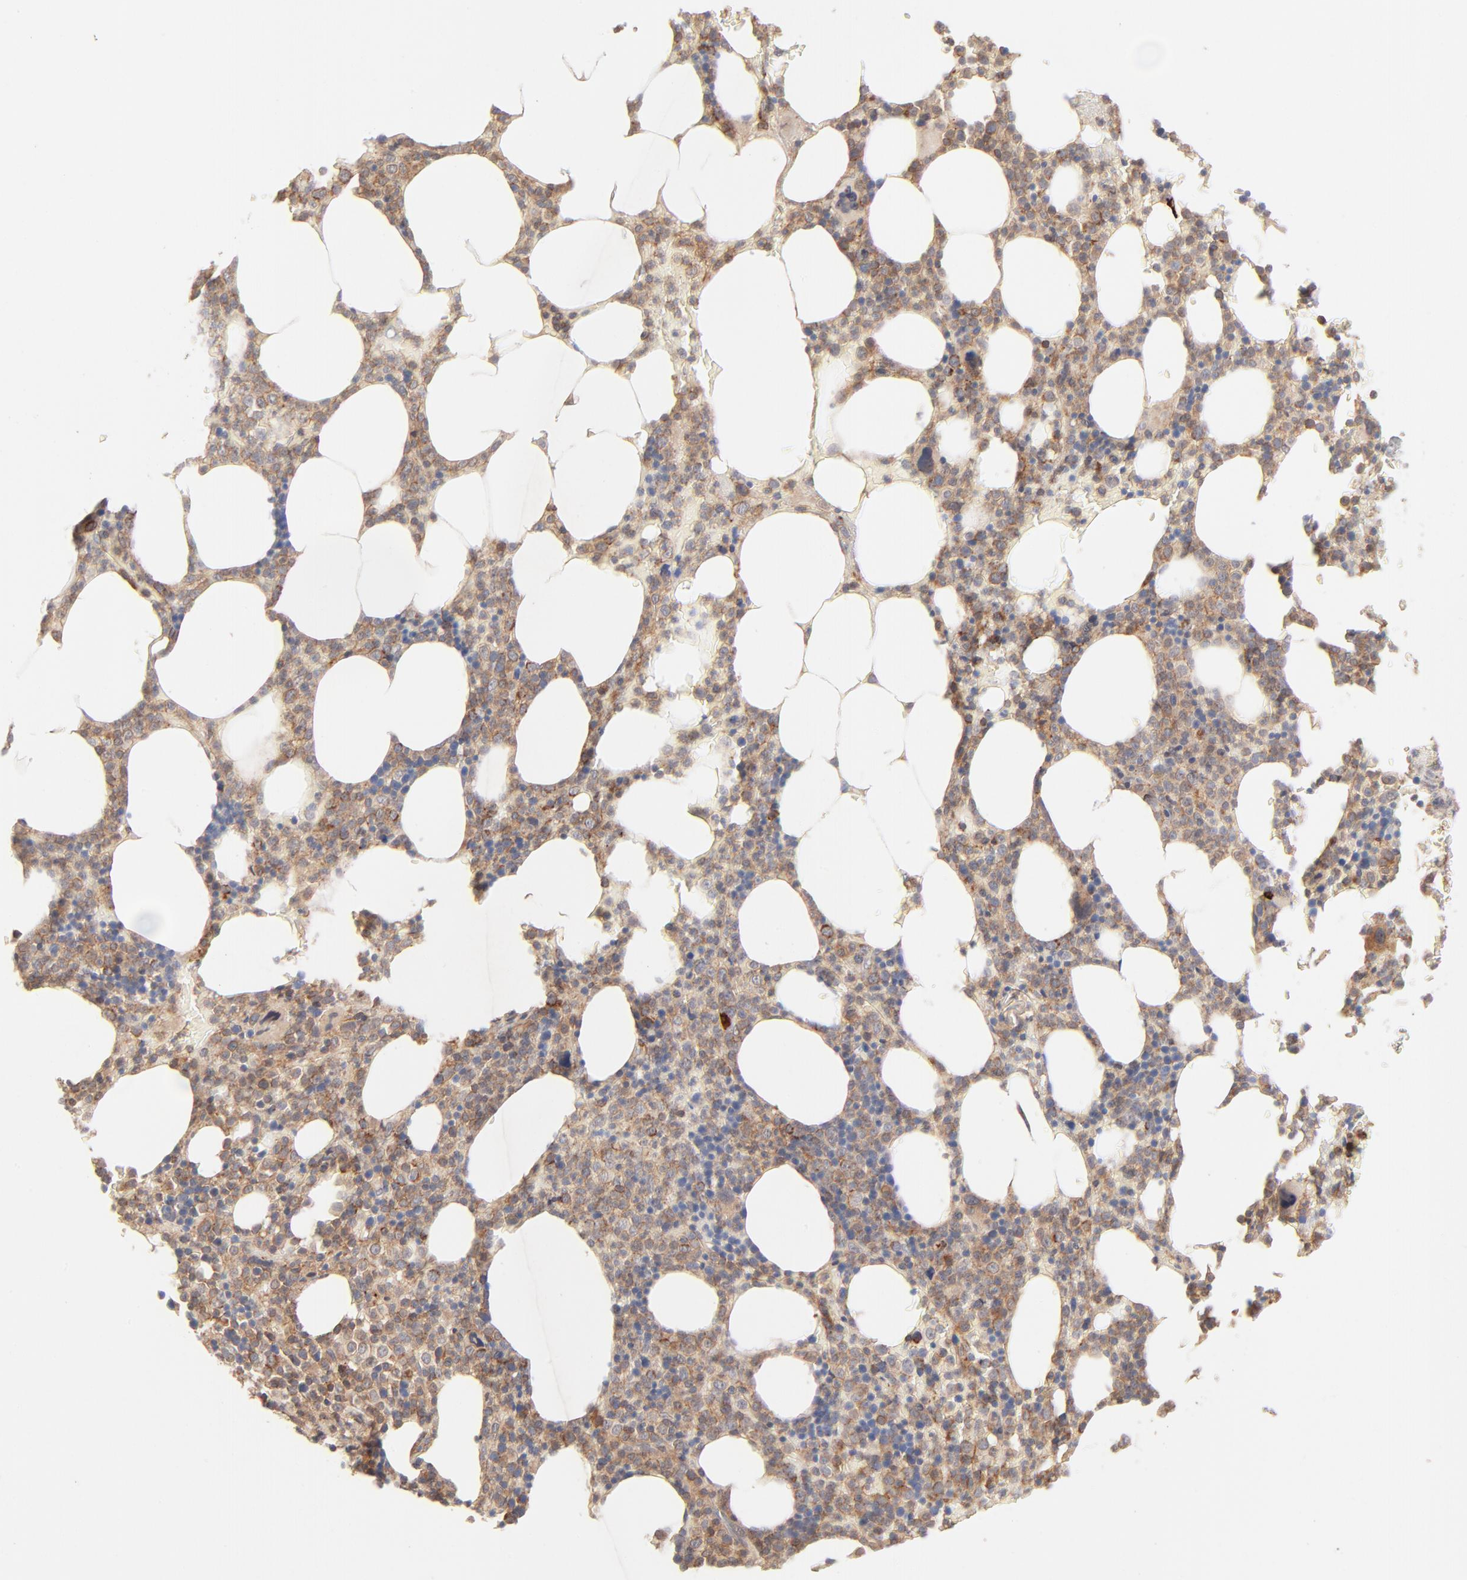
{"staining": {"intensity": "moderate", "quantity": ">75%", "location": "cytoplasmic/membranous"}, "tissue": "bone marrow", "cell_type": "Hematopoietic cells", "image_type": "normal", "snomed": [{"axis": "morphology", "description": "Normal tissue, NOS"}, {"axis": "topography", "description": "Bone marrow"}], "caption": "Hematopoietic cells show medium levels of moderate cytoplasmic/membranous positivity in approximately >75% of cells in unremarkable human bone marrow. (Brightfield microscopy of DAB IHC at high magnification).", "gene": "CSPG4", "patient": {"sex": "female", "age": 66}}